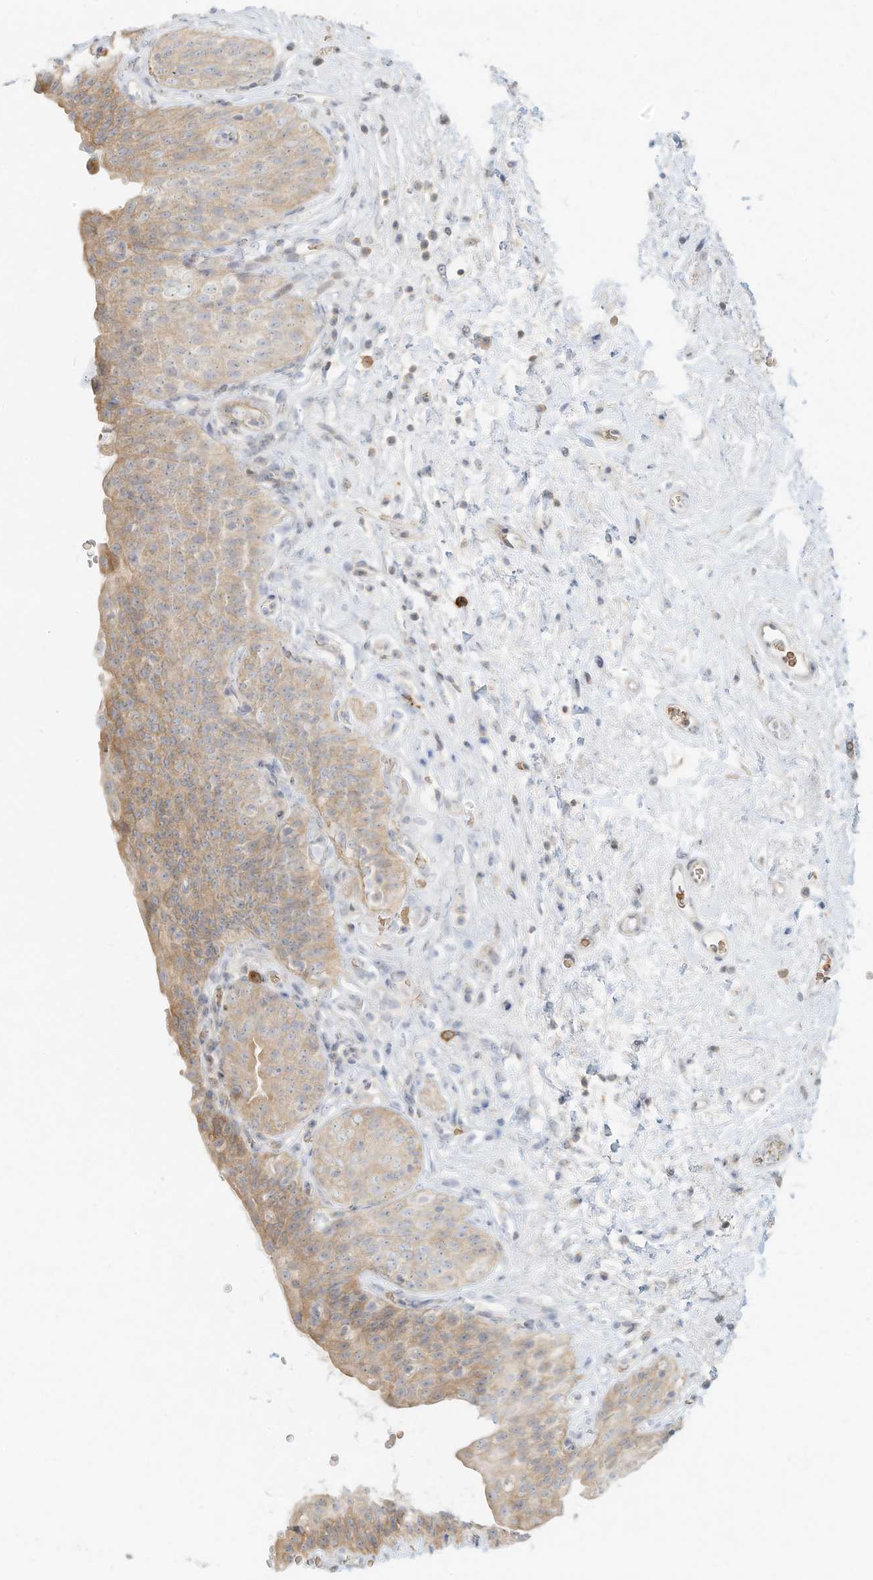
{"staining": {"intensity": "moderate", "quantity": "25%-75%", "location": "cytoplasmic/membranous"}, "tissue": "urinary bladder", "cell_type": "Urothelial cells", "image_type": "normal", "snomed": [{"axis": "morphology", "description": "Normal tissue, NOS"}, {"axis": "topography", "description": "Urinary bladder"}], "caption": "Immunohistochemistry (IHC) histopathology image of unremarkable urinary bladder: human urinary bladder stained using IHC reveals medium levels of moderate protein expression localized specifically in the cytoplasmic/membranous of urothelial cells, appearing as a cytoplasmic/membranous brown color.", "gene": "OFD1", "patient": {"sex": "male", "age": 83}}